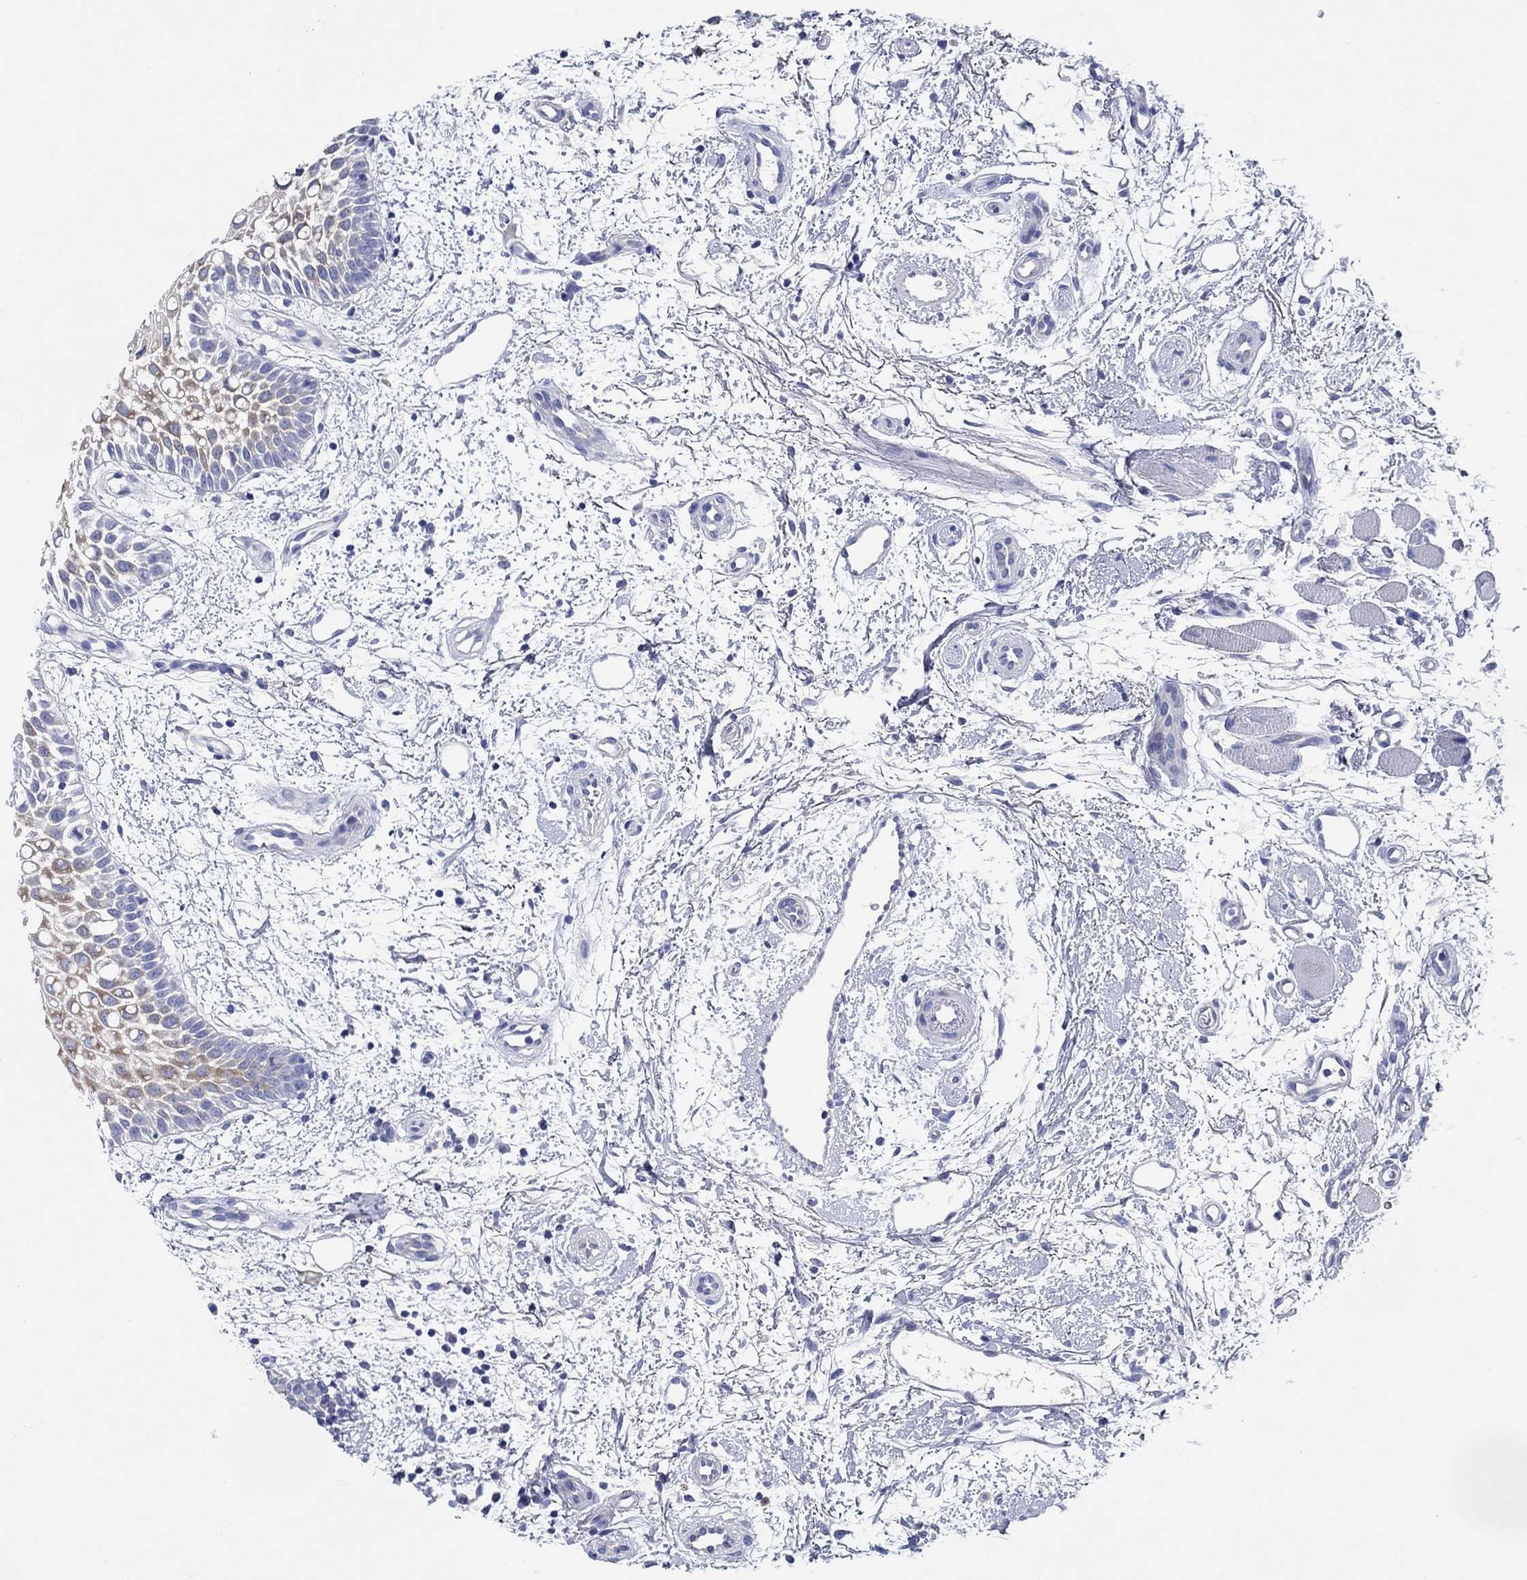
{"staining": {"intensity": "weak", "quantity": "25%-75%", "location": "cytoplasmic/membranous"}, "tissue": "oral mucosa", "cell_type": "Squamous epithelial cells", "image_type": "normal", "snomed": [{"axis": "morphology", "description": "Normal tissue, NOS"}, {"axis": "morphology", "description": "Squamous cell carcinoma, NOS"}, {"axis": "topography", "description": "Oral tissue"}, {"axis": "topography", "description": "Head-Neck"}], "caption": "High-magnification brightfield microscopy of unremarkable oral mucosa stained with DAB (3,3'-diaminobenzidine) (brown) and counterstained with hematoxylin (blue). squamous epithelial cells exhibit weak cytoplasmic/membranous expression is identified in approximately25%-75% of cells. The staining was performed using DAB (3,3'-diaminobenzidine) to visualize the protein expression in brown, while the nuclei were stained in blue with hematoxylin (Magnification: 20x).", "gene": "ENSG00000251537", "patient": {"sex": "female", "age": 75}}